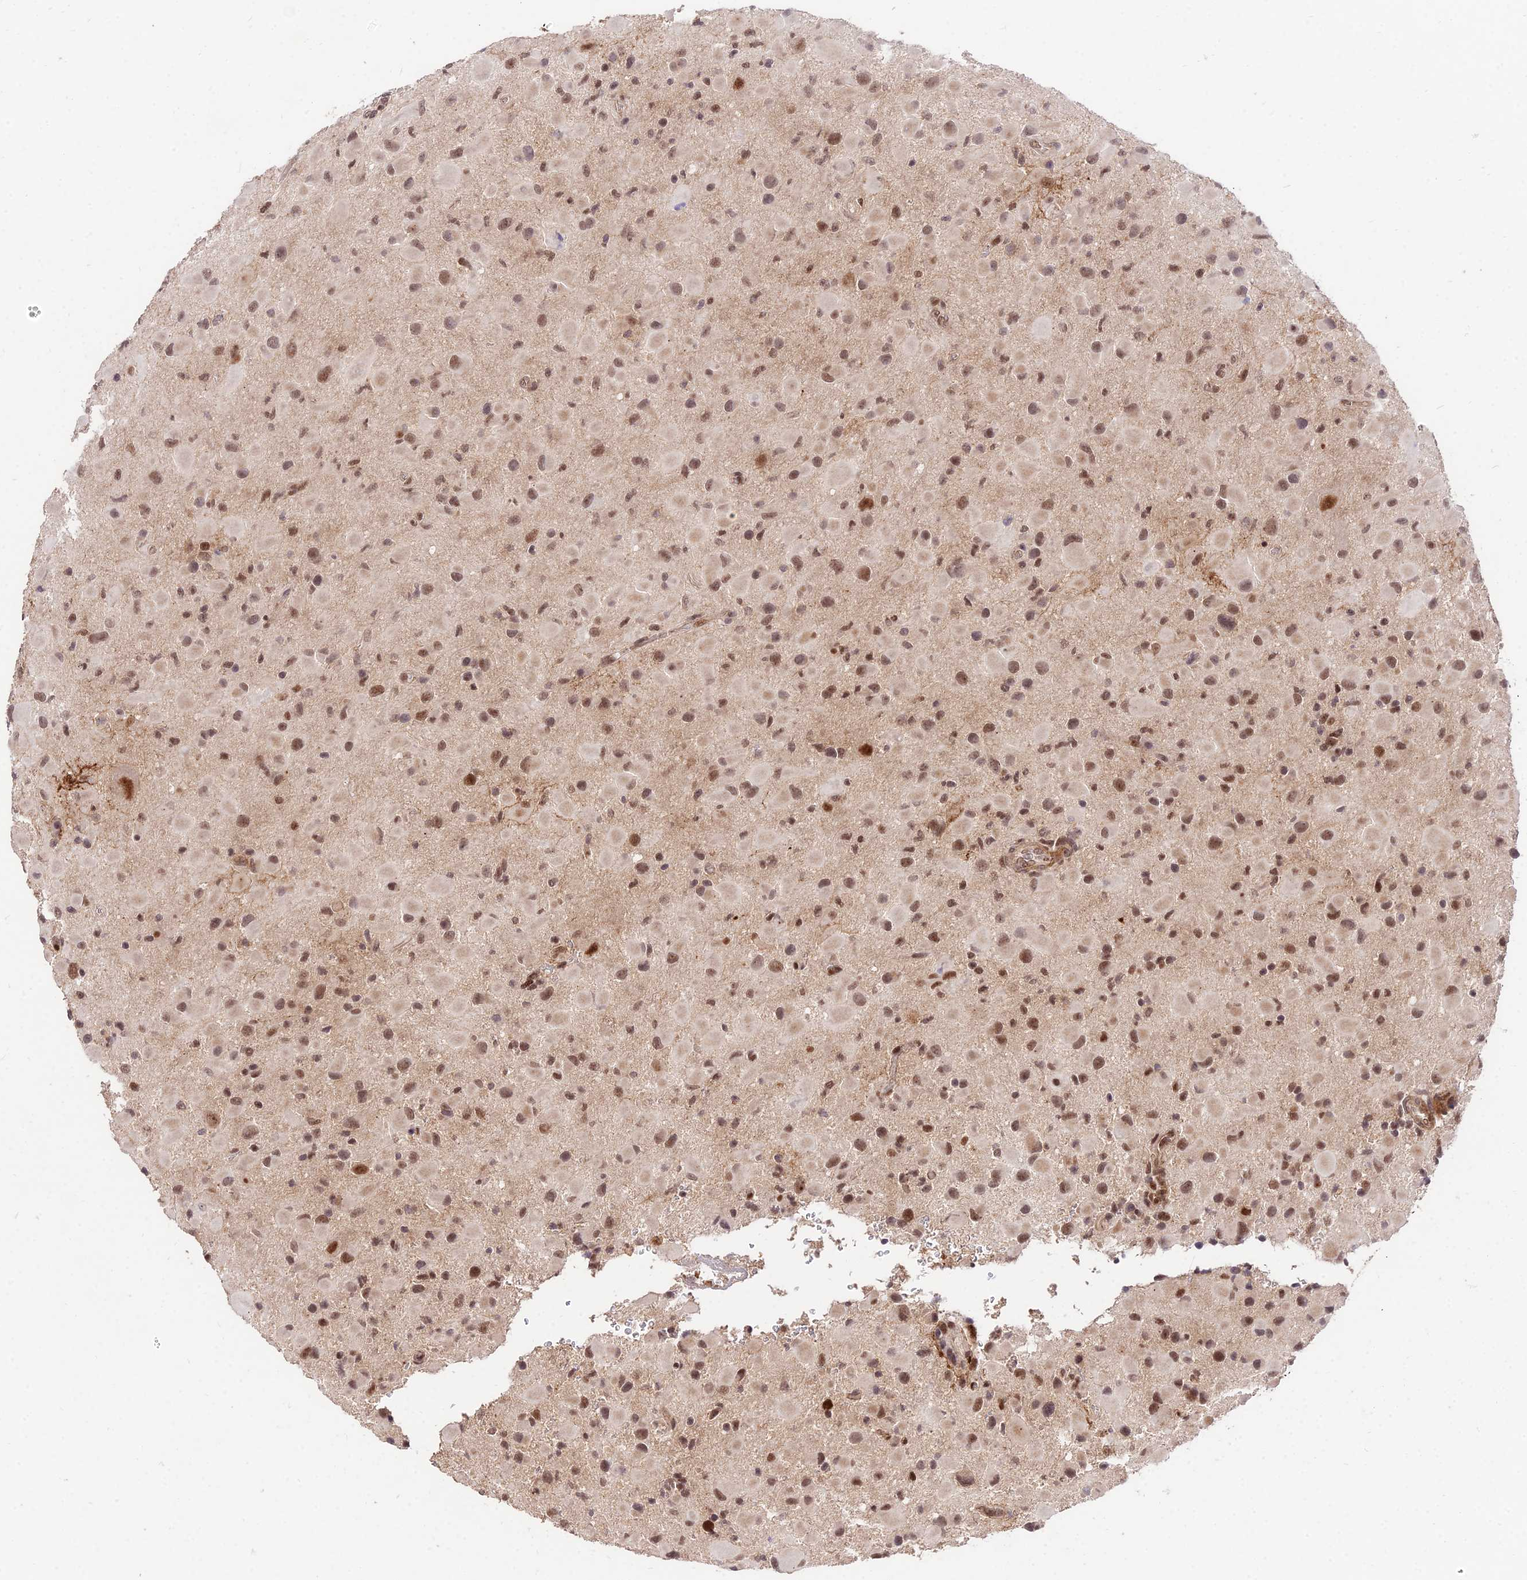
{"staining": {"intensity": "moderate", "quantity": ">75%", "location": "nuclear"}, "tissue": "glioma", "cell_type": "Tumor cells", "image_type": "cancer", "snomed": [{"axis": "morphology", "description": "Glioma, malignant, Low grade"}, {"axis": "topography", "description": "Brain"}], "caption": "IHC of malignant glioma (low-grade) demonstrates medium levels of moderate nuclear expression in approximately >75% of tumor cells. Nuclei are stained in blue.", "gene": "ZNF85", "patient": {"sex": "female", "age": 32}}